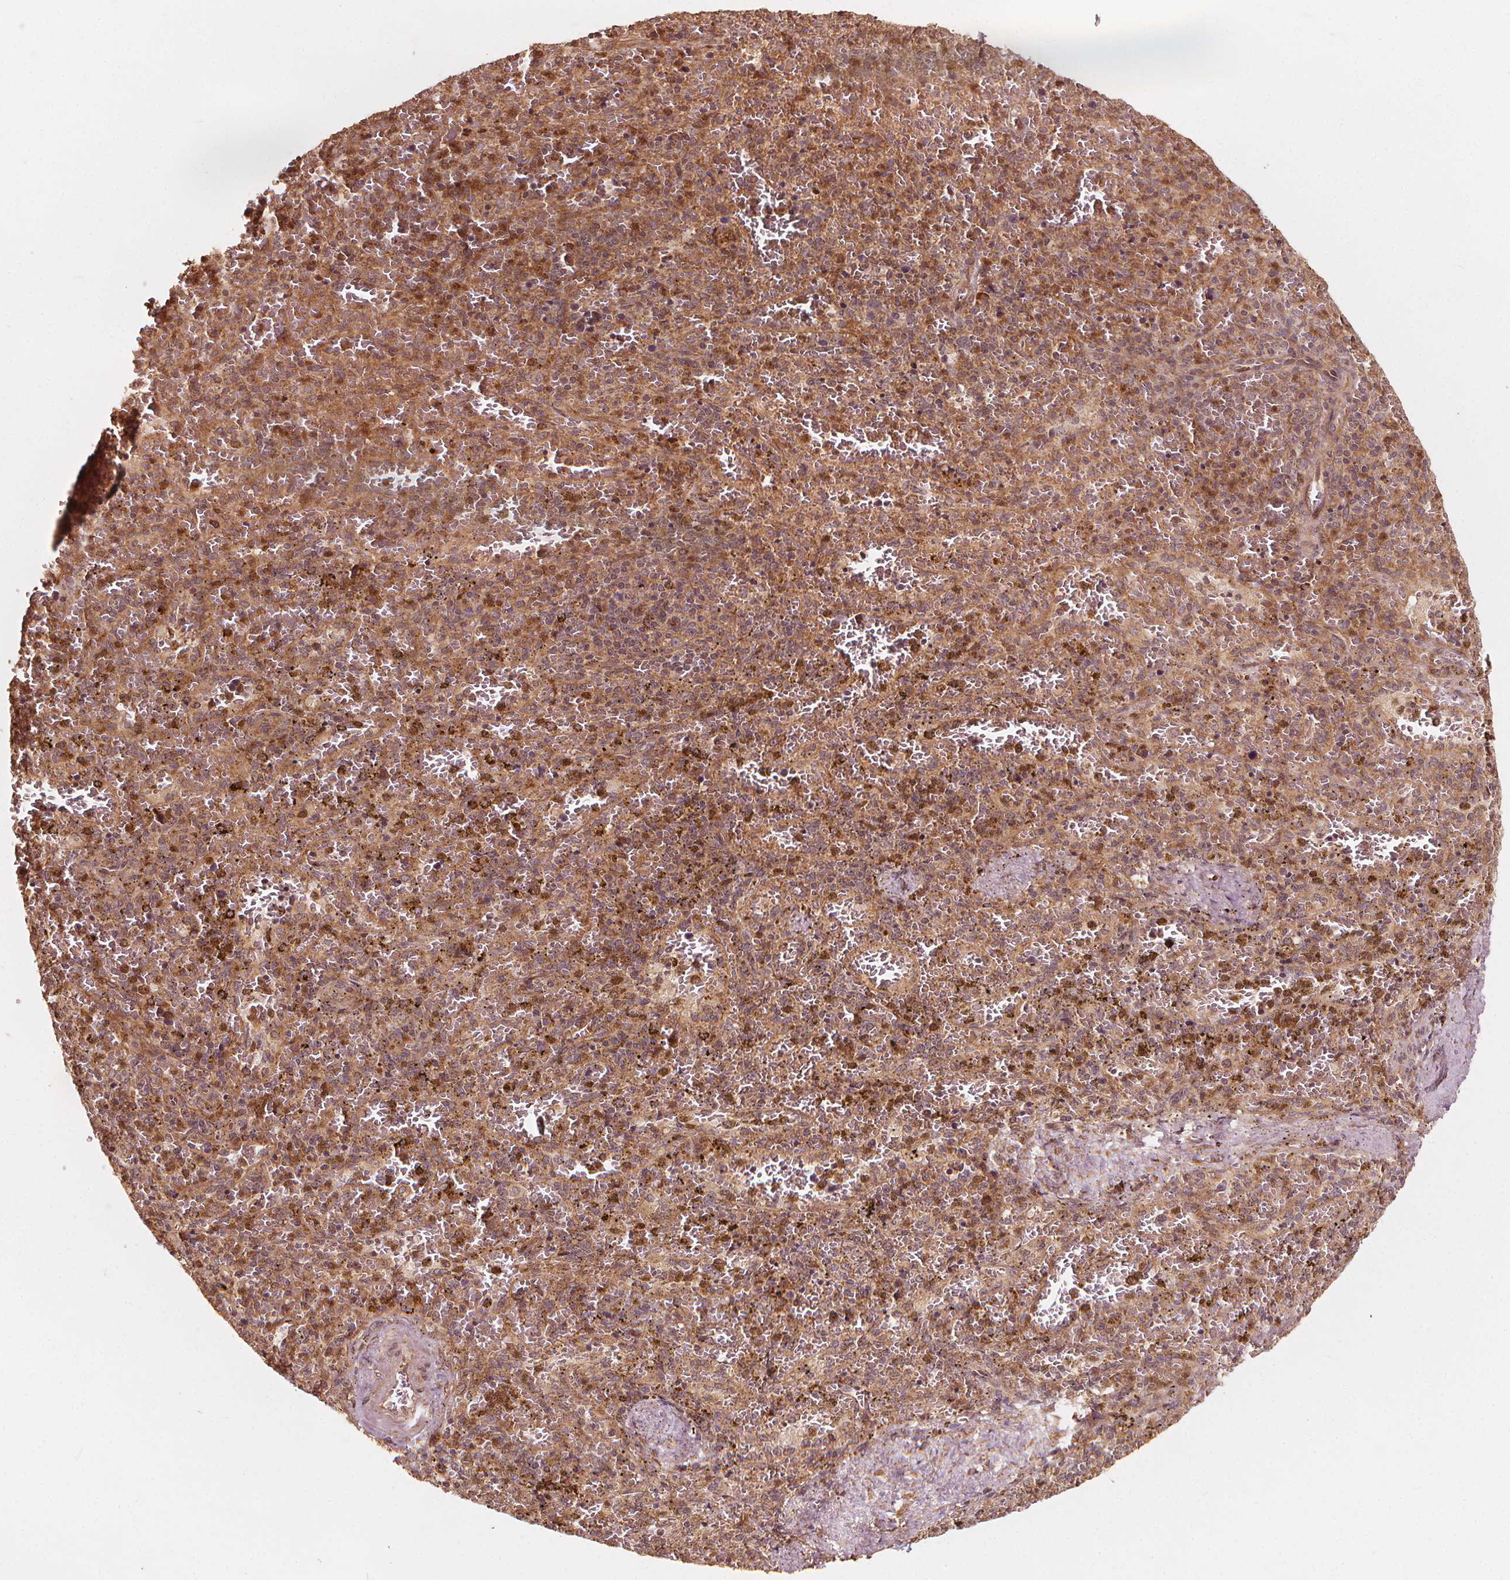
{"staining": {"intensity": "moderate", "quantity": ">75%", "location": "cytoplasmic/membranous,nuclear"}, "tissue": "spleen", "cell_type": "Cells in red pulp", "image_type": "normal", "snomed": [{"axis": "morphology", "description": "Normal tissue, NOS"}, {"axis": "topography", "description": "Spleen"}], "caption": "Immunohistochemistry (IHC) (DAB (3,3'-diaminobenzidine)) staining of unremarkable spleen reveals moderate cytoplasmic/membranous,nuclear protein positivity in approximately >75% of cells in red pulp.", "gene": "NPC1", "patient": {"sex": "female", "age": 50}}